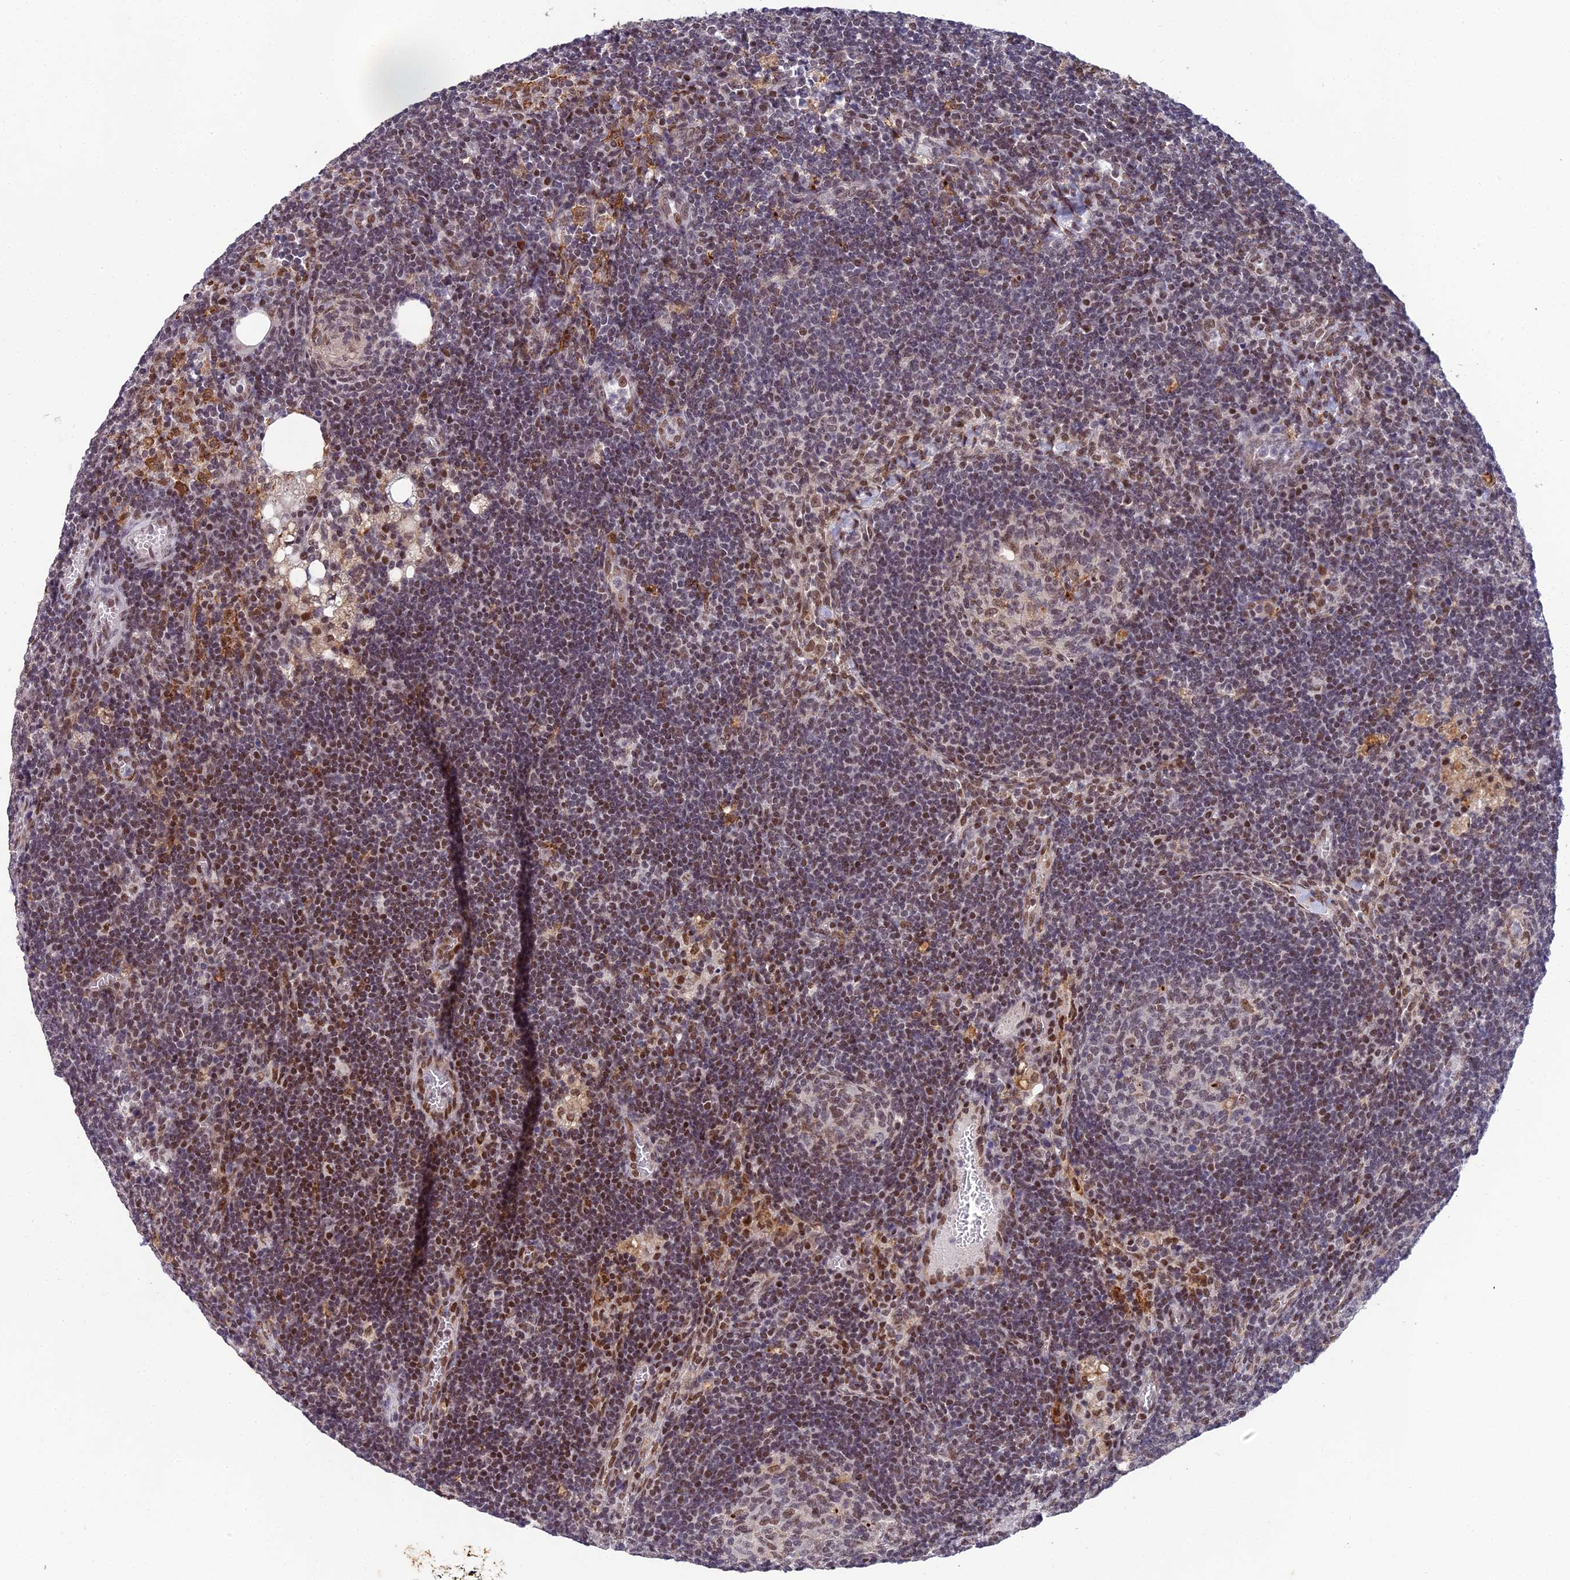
{"staining": {"intensity": "moderate", "quantity": "25%-75%", "location": "nuclear"}, "tissue": "lymph node", "cell_type": "Germinal center cells", "image_type": "normal", "snomed": [{"axis": "morphology", "description": "Normal tissue, NOS"}, {"axis": "topography", "description": "Lymph node"}], "caption": "Germinal center cells display moderate nuclear expression in about 25%-75% of cells in unremarkable lymph node.", "gene": "ABHD17A", "patient": {"sex": "female", "age": 73}}